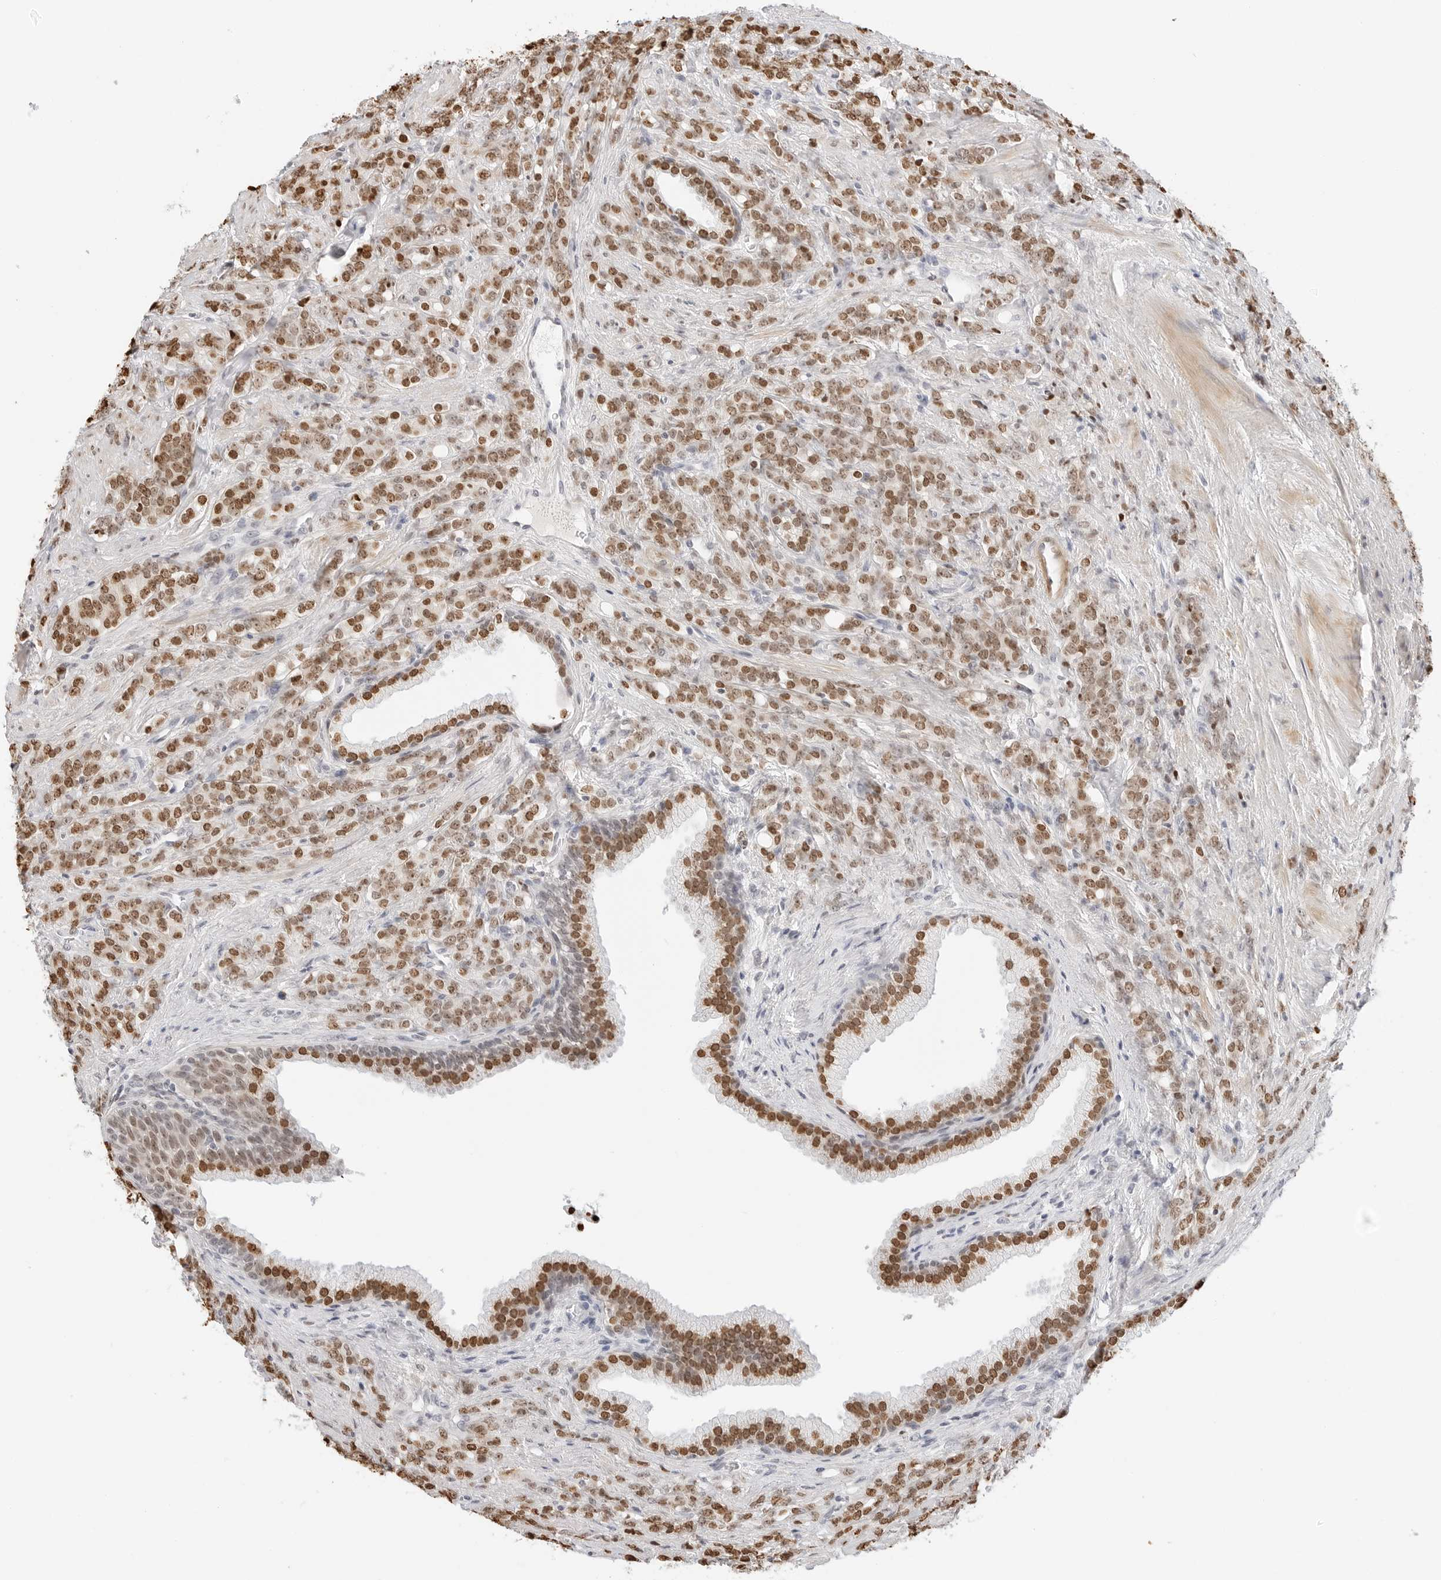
{"staining": {"intensity": "moderate", "quantity": ">75%", "location": "nuclear"}, "tissue": "prostate cancer", "cell_type": "Tumor cells", "image_type": "cancer", "snomed": [{"axis": "morphology", "description": "Adenocarcinoma, High grade"}, {"axis": "topography", "description": "Prostate"}], "caption": "Prostate cancer (adenocarcinoma (high-grade)) stained with immunohistochemistry (IHC) displays moderate nuclear staining in about >75% of tumor cells. Immunohistochemistry stains the protein in brown and the nuclei are stained blue.", "gene": "SPIDR", "patient": {"sex": "male", "age": 62}}